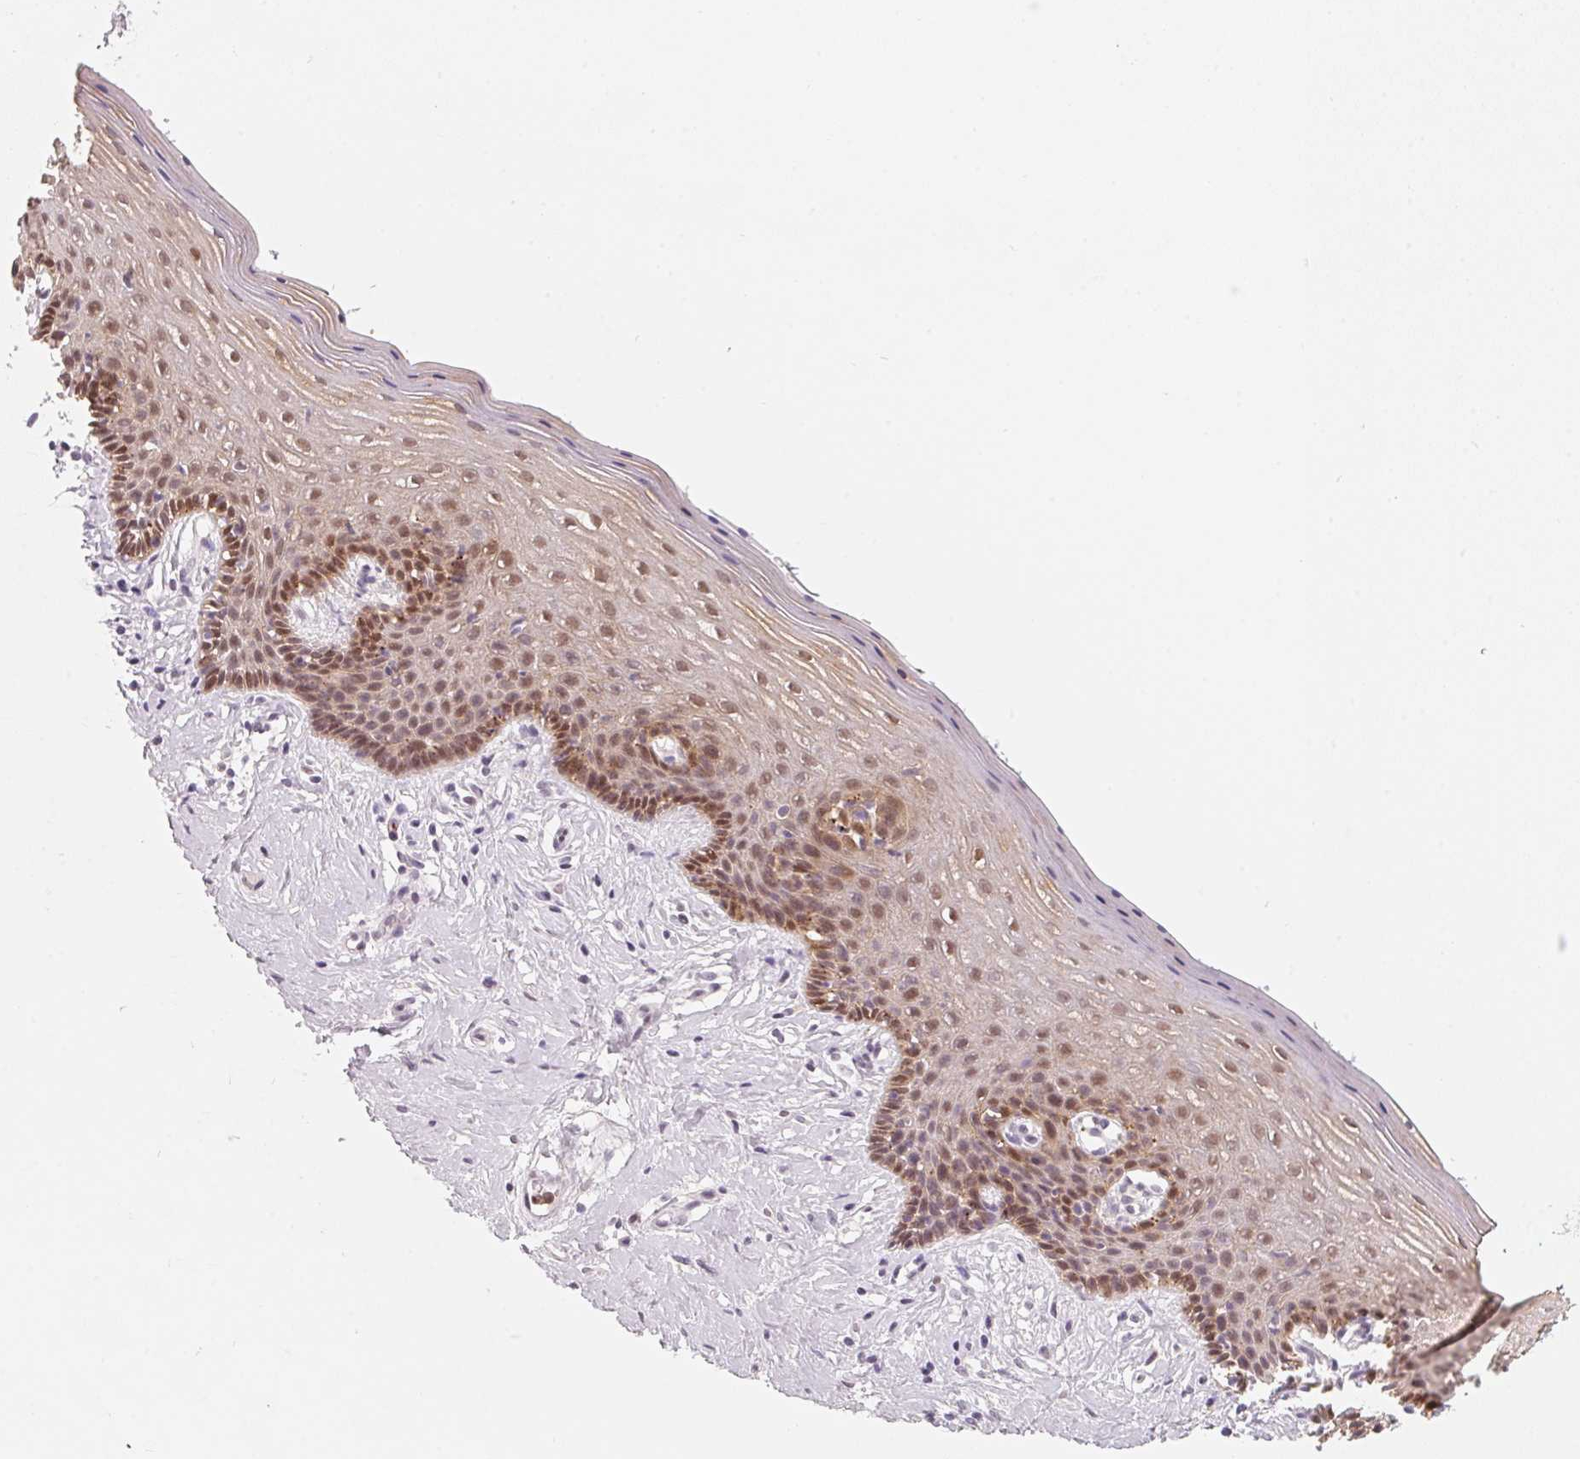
{"staining": {"intensity": "moderate", "quantity": ">75%", "location": "cytoplasmic/membranous,nuclear"}, "tissue": "vagina", "cell_type": "Squamous epithelial cells", "image_type": "normal", "snomed": [{"axis": "morphology", "description": "Normal tissue, NOS"}, {"axis": "topography", "description": "Vagina"}], "caption": "Immunohistochemical staining of unremarkable human vagina shows >75% levels of moderate cytoplasmic/membranous,nuclear protein staining in about >75% of squamous epithelial cells.", "gene": "ARHGAP22", "patient": {"sex": "female", "age": 42}}